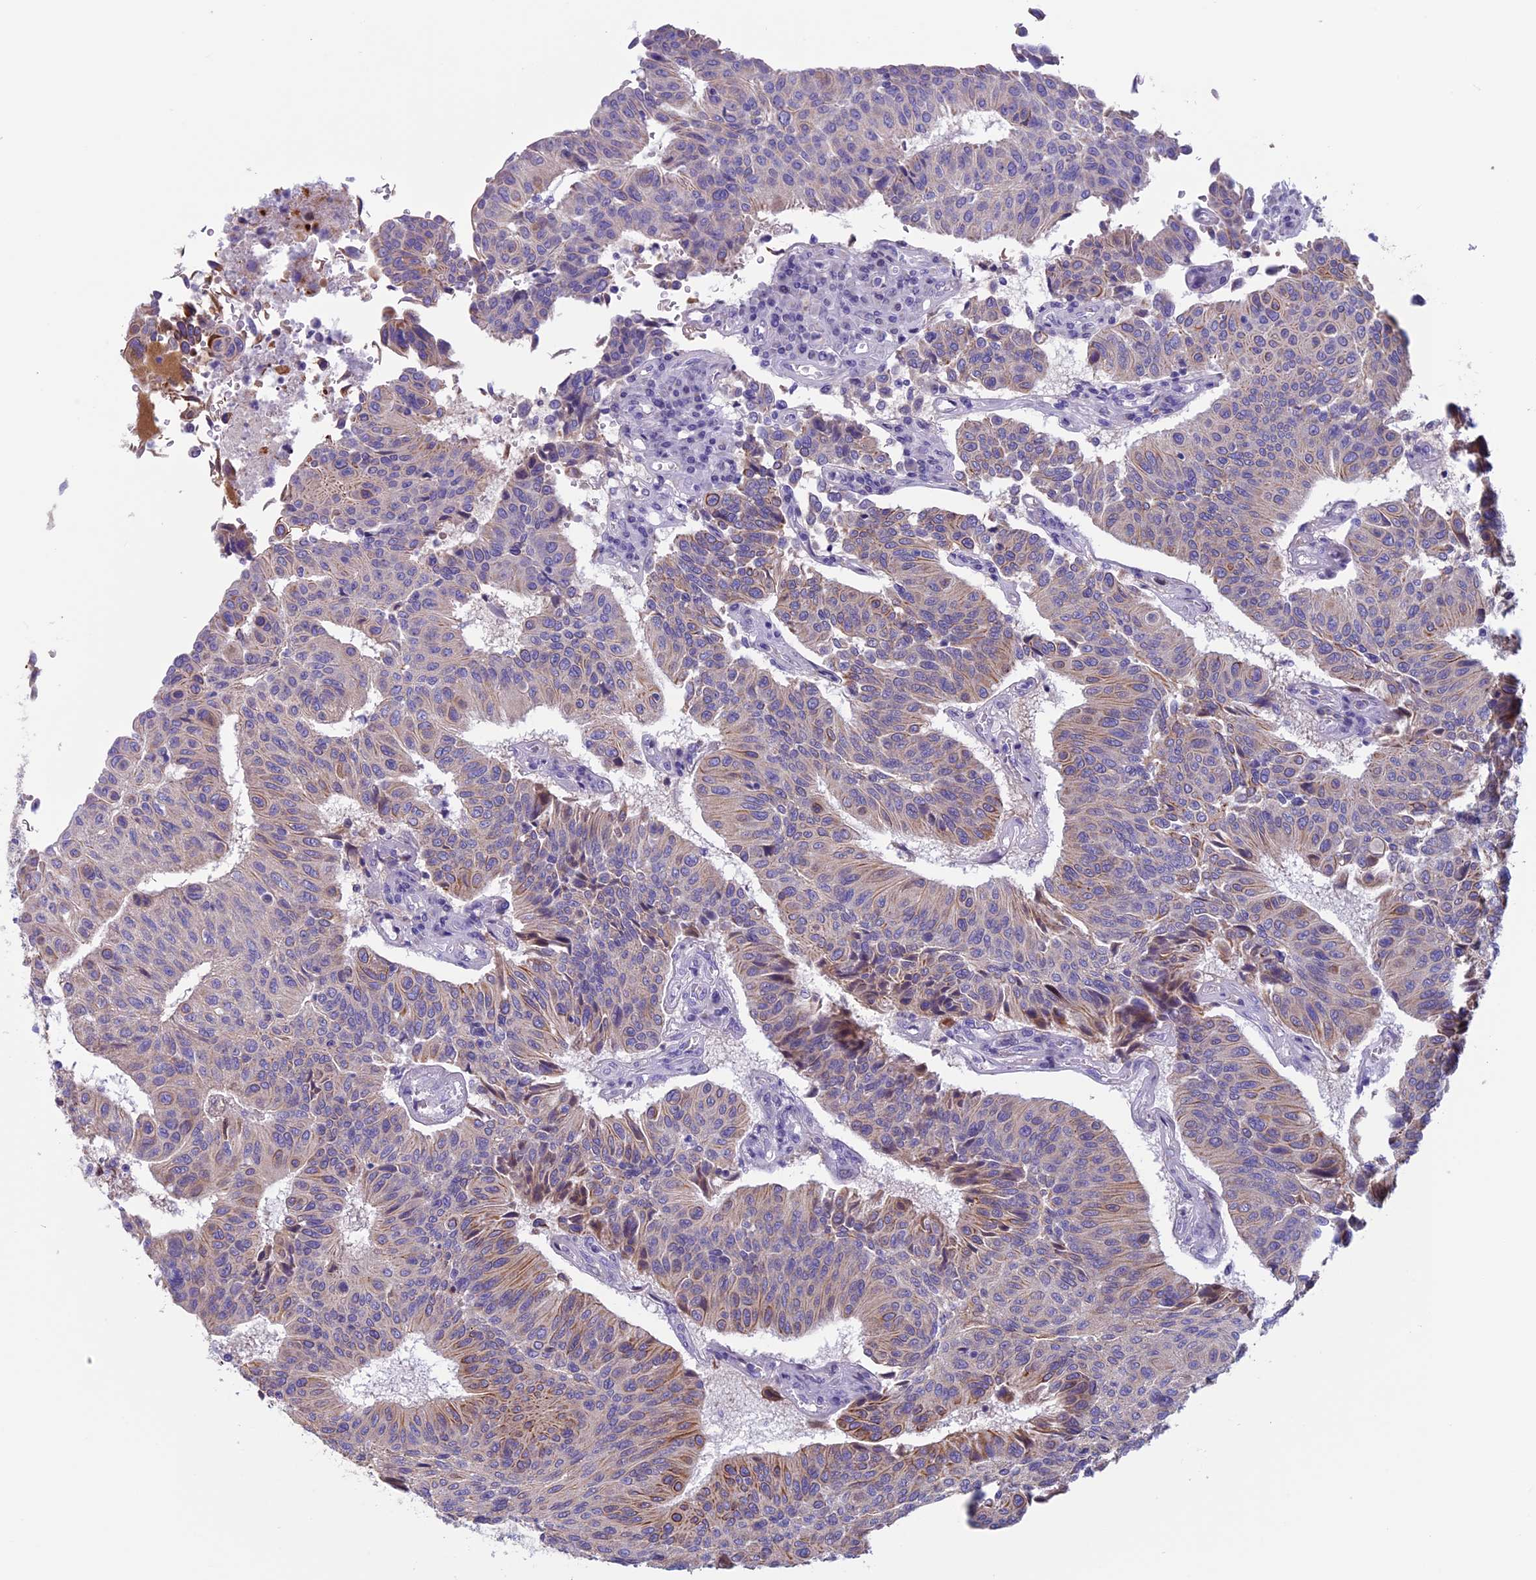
{"staining": {"intensity": "moderate", "quantity": "<25%", "location": "cytoplasmic/membranous"}, "tissue": "urothelial cancer", "cell_type": "Tumor cells", "image_type": "cancer", "snomed": [{"axis": "morphology", "description": "Urothelial carcinoma, High grade"}, {"axis": "topography", "description": "Urinary bladder"}], "caption": "A photomicrograph showing moderate cytoplasmic/membranous positivity in approximately <25% of tumor cells in urothelial cancer, as visualized by brown immunohistochemical staining.", "gene": "ANGPTL2", "patient": {"sex": "male", "age": 66}}